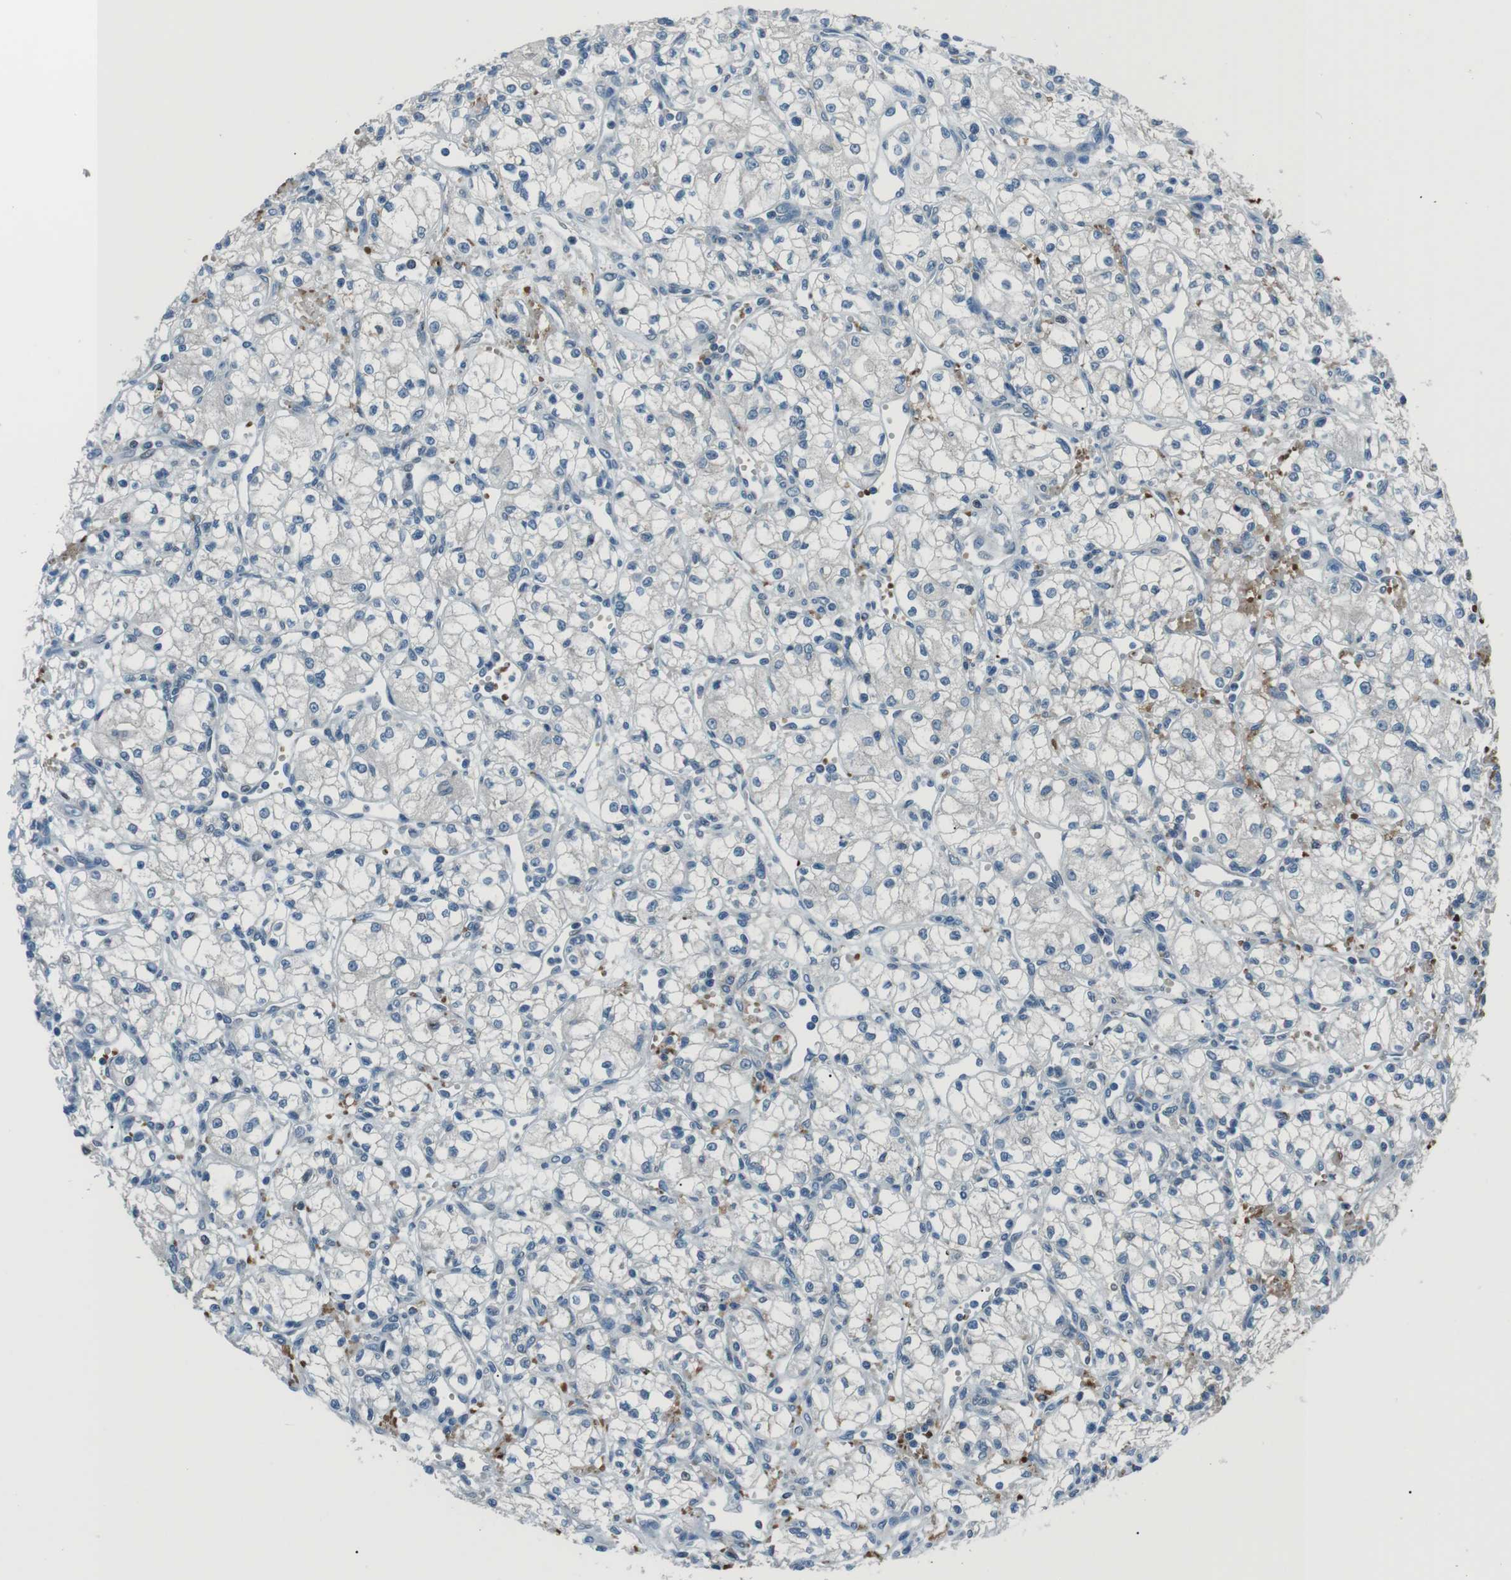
{"staining": {"intensity": "negative", "quantity": "none", "location": "none"}, "tissue": "renal cancer", "cell_type": "Tumor cells", "image_type": "cancer", "snomed": [{"axis": "morphology", "description": "Normal tissue, NOS"}, {"axis": "morphology", "description": "Adenocarcinoma, NOS"}, {"axis": "topography", "description": "Kidney"}], "caption": "Renal adenocarcinoma was stained to show a protein in brown. There is no significant positivity in tumor cells. The staining was performed using DAB (3,3'-diaminobenzidine) to visualize the protein expression in brown, while the nuclei were stained in blue with hematoxylin (Magnification: 20x).", "gene": "ST6GAL1", "patient": {"sex": "male", "age": 59}}